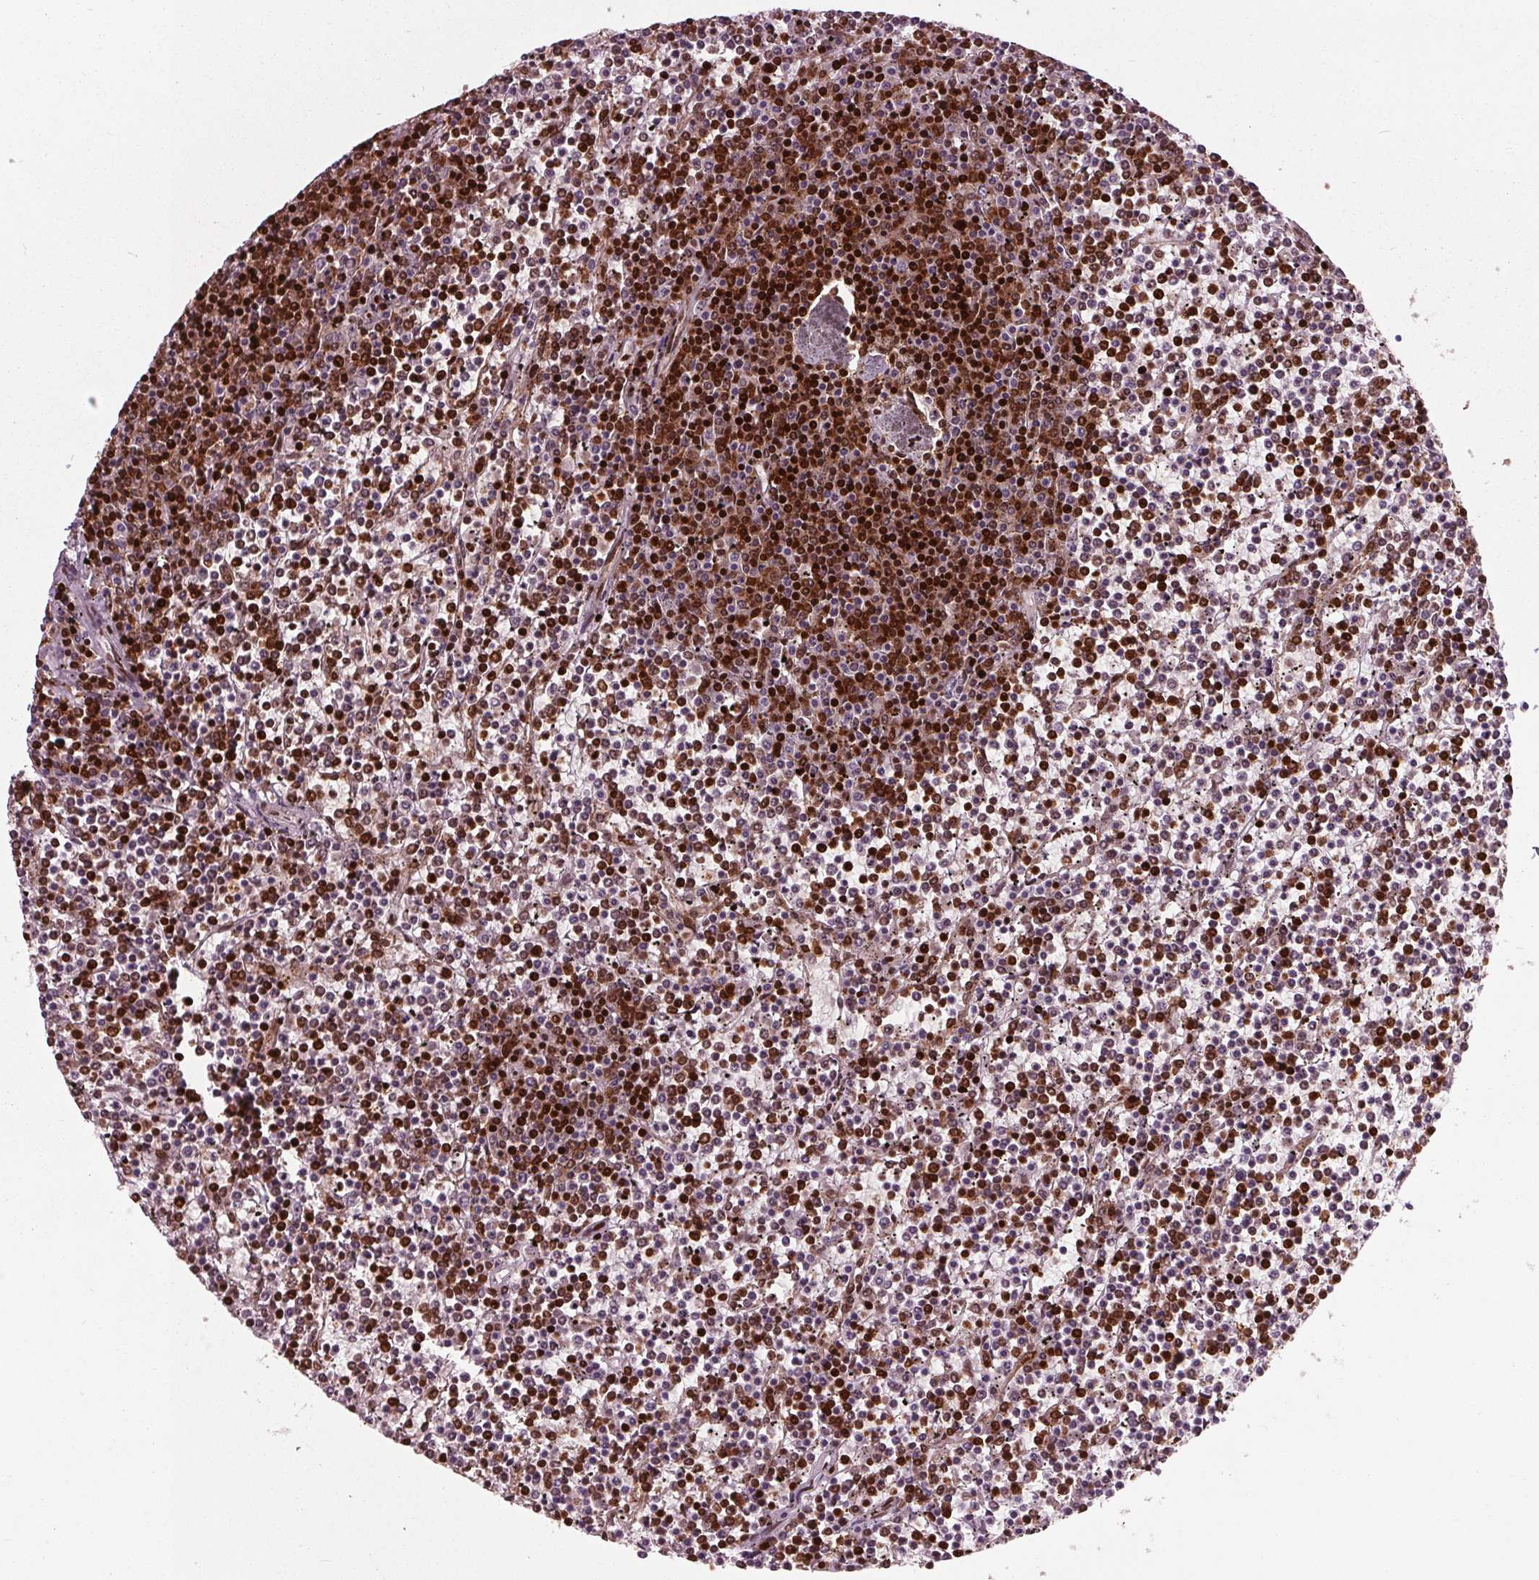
{"staining": {"intensity": "strong", "quantity": "25%-75%", "location": "nuclear"}, "tissue": "lymphoma", "cell_type": "Tumor cells", "image_type": "cancer", "snomed": [{"axis": "morphology", "description": "Malignant lymphoma, non-Hodgkin's type, Low grade"}, {"axis": "topography", "description": "Spleen"}], "caption": "Lymphoma tissue exhibits strong nuclear expression in about 25%-75% of tumor cells", "gene": "BRD4", "patient": {"sex": "female", "age": 19}}